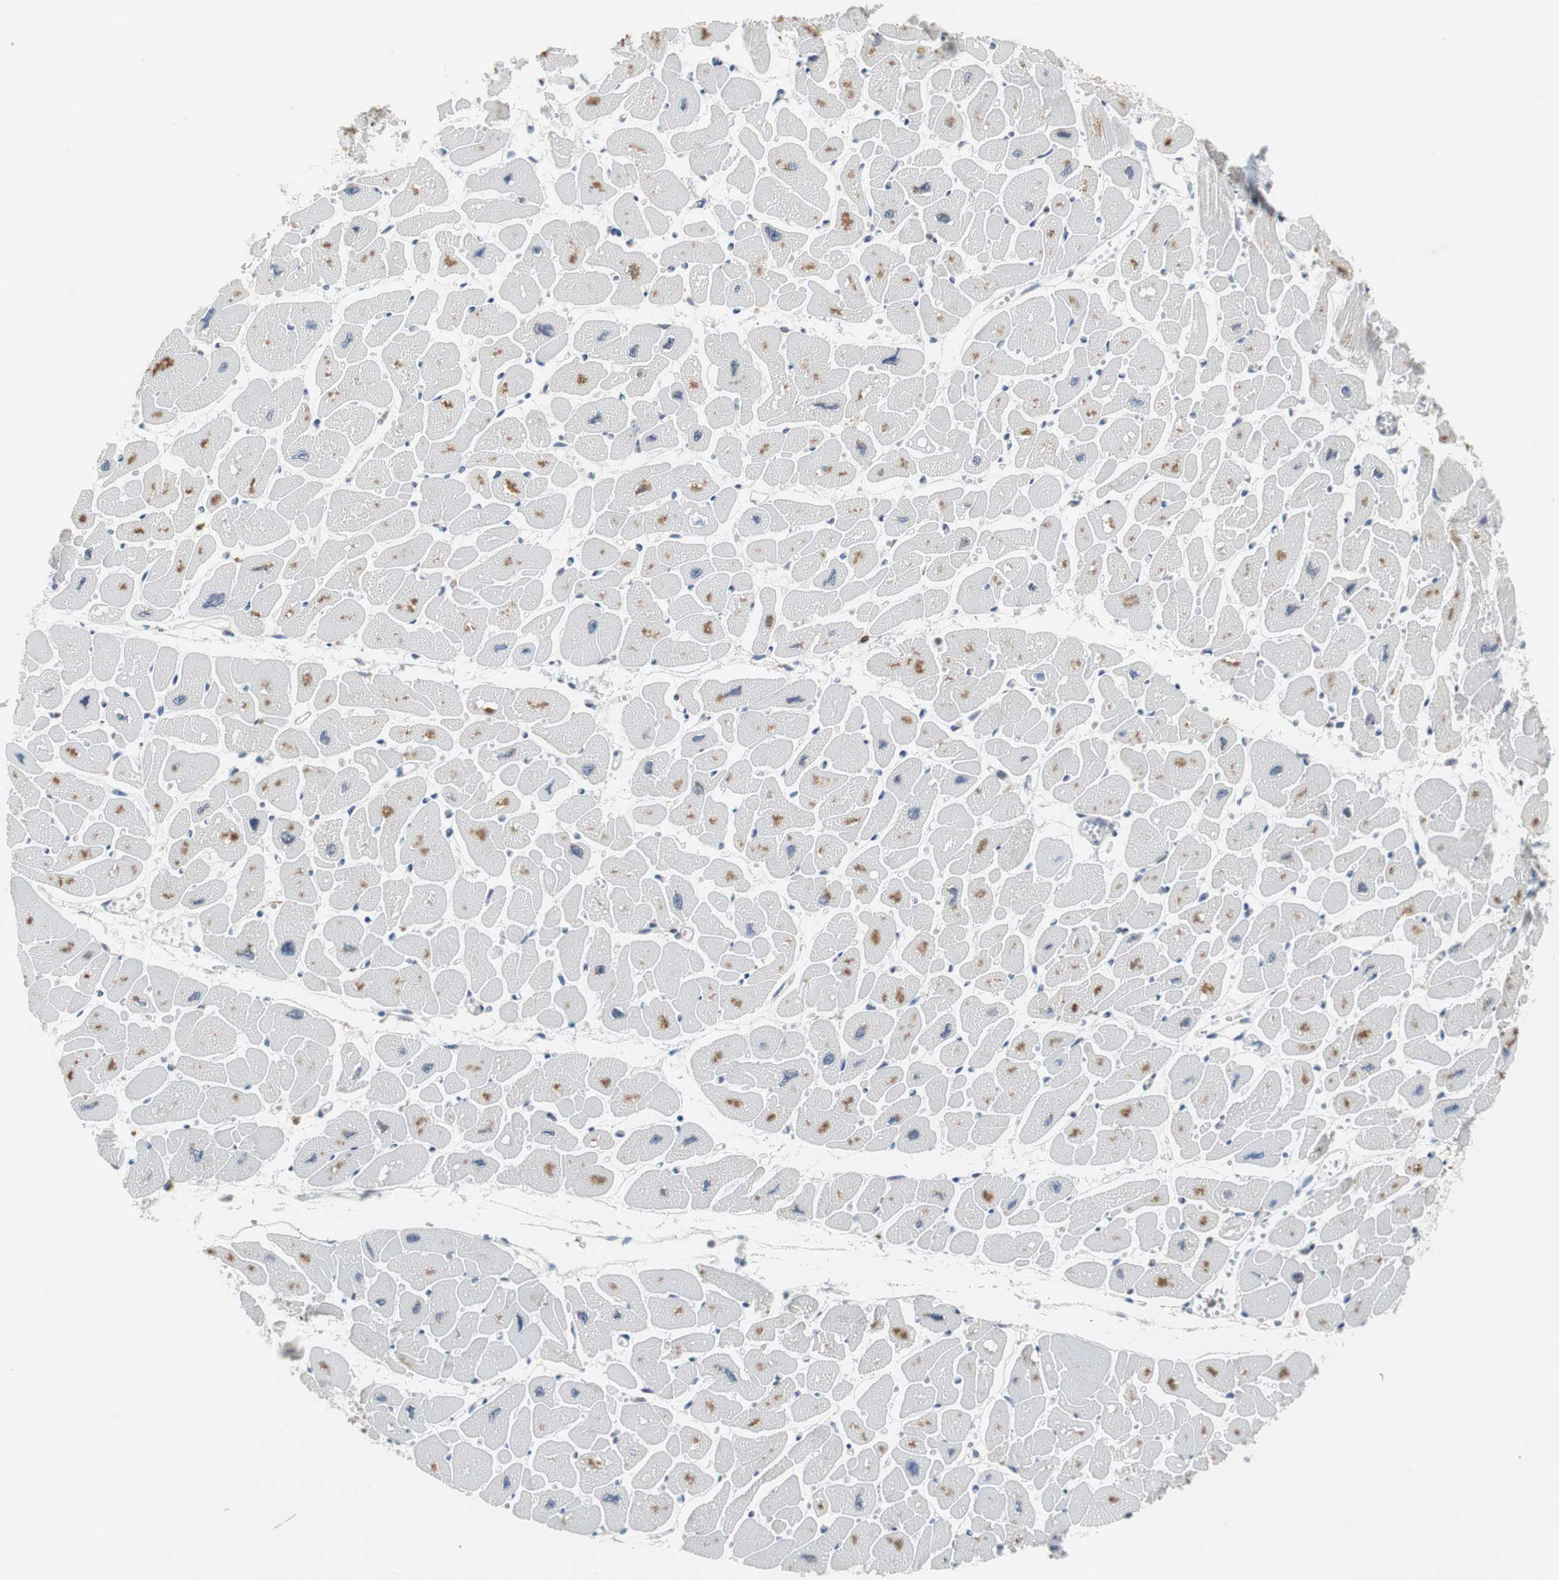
{"staining": {"intensity": "moderate", "quantity": "25%-75%", "location": "cytoplasmic/membranous"}, "tissue": "heart muscle", "cell_type": "Cardiomyocytes", "image_type": "normal", "snomed": [{"axis": "morphology", "description": "Normal tissue, NOS"}, {"axis": "topography", "description": "Heart"}], "caption": "Immunohistochemistry image of benign heart muscle stained for a protein (brown), which shows medium levels of moderate cytoplasmic/membranous expression in about 25%-75% of cardiomyocytes.", "gene": "SIRT1", "patient": {"sex": "female", "age": 54}}